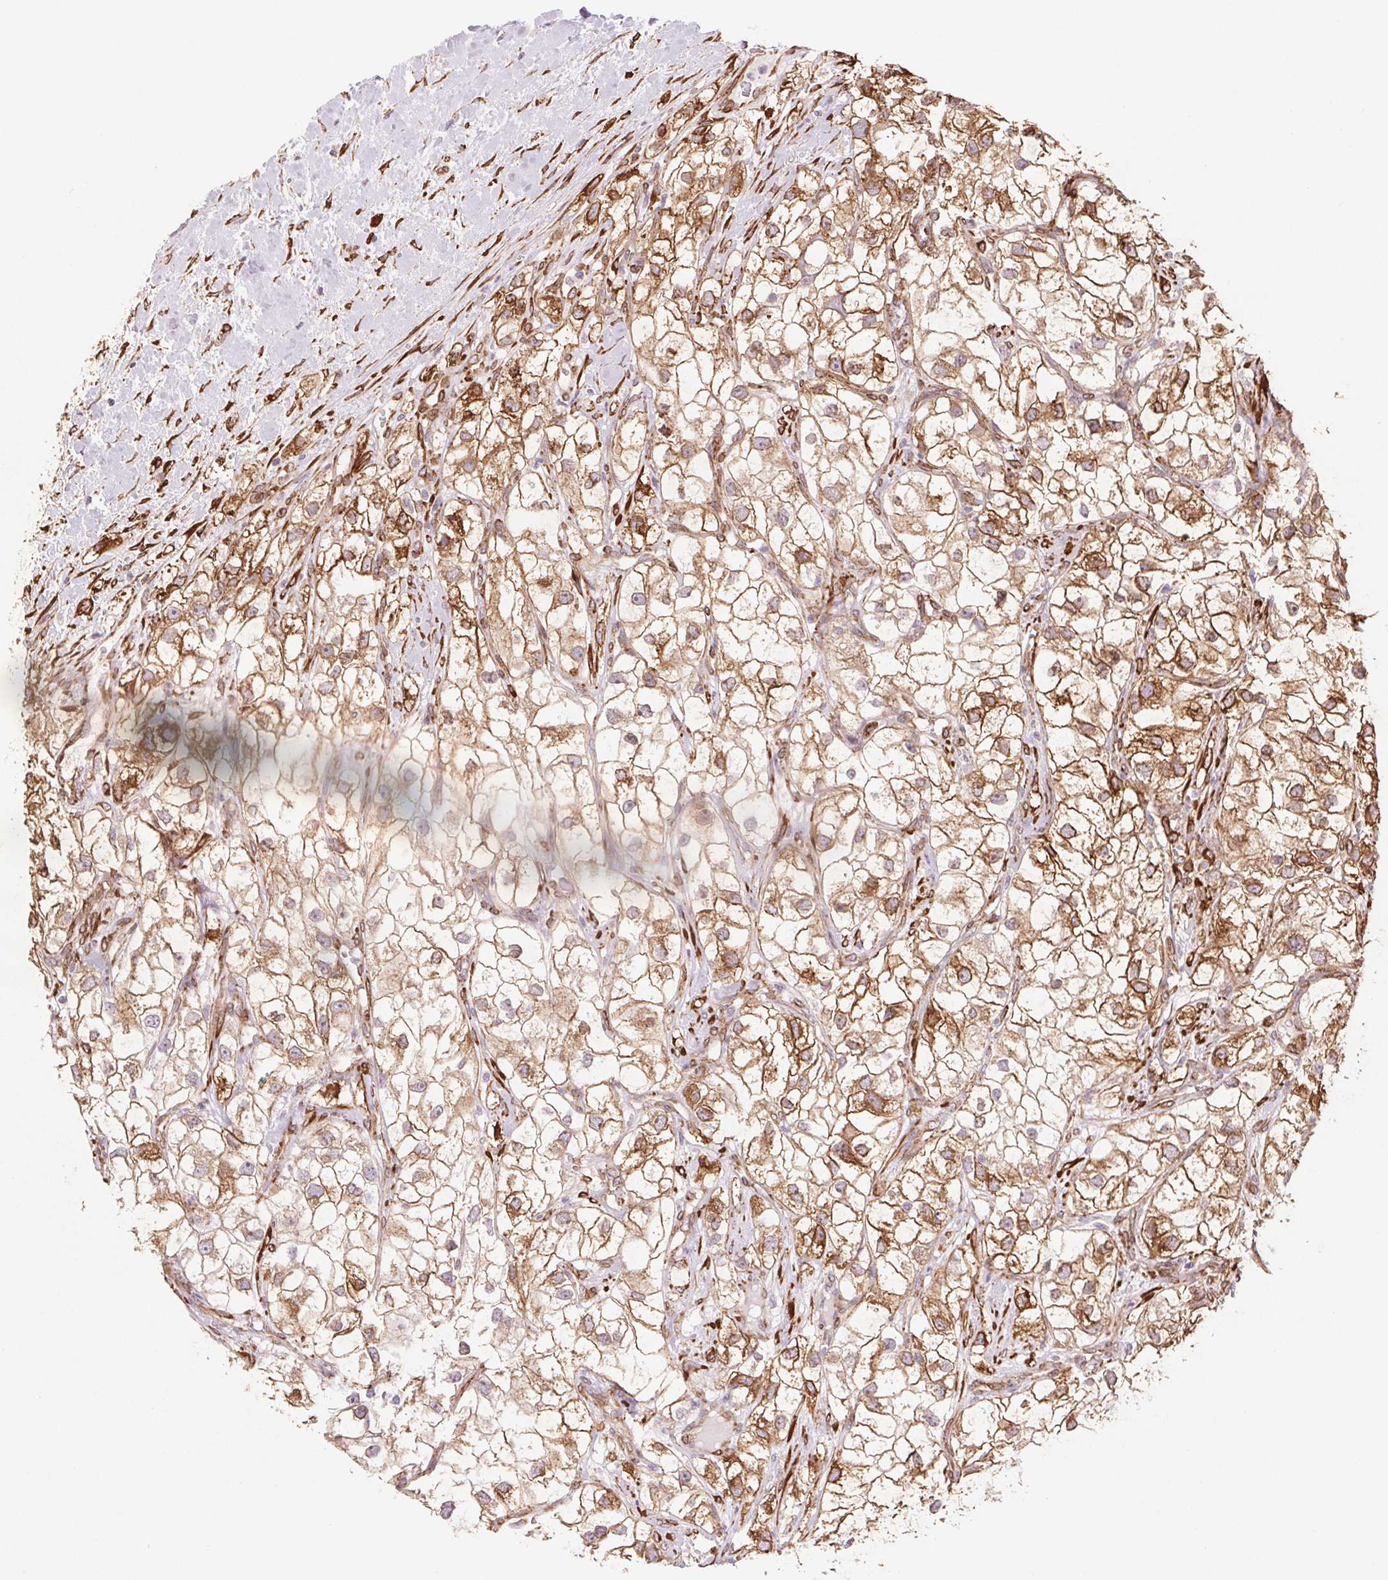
{"staining": {"intensity": "moderate", "quantity": ">75%", "location": "cytoplasmic/membranous"}, "tissue": "renal cancer", "cell_type": "Tumor cells", "image_type": "cancer", "snomed": [{"axis": "morphology", "description": "Adenocarcinoma, NOS"}, {"axis": "topography", "description": "Kidney"}], "caption": "Immunohistochemical staining of human adenocarcinoma (renal) exhibits medium levels of moderate cytoplasmic/membranous protein staining in approximately >75% of tumor cells.", "gene": "FKBP10", "patient": {"sex": "male", "age": 59}}